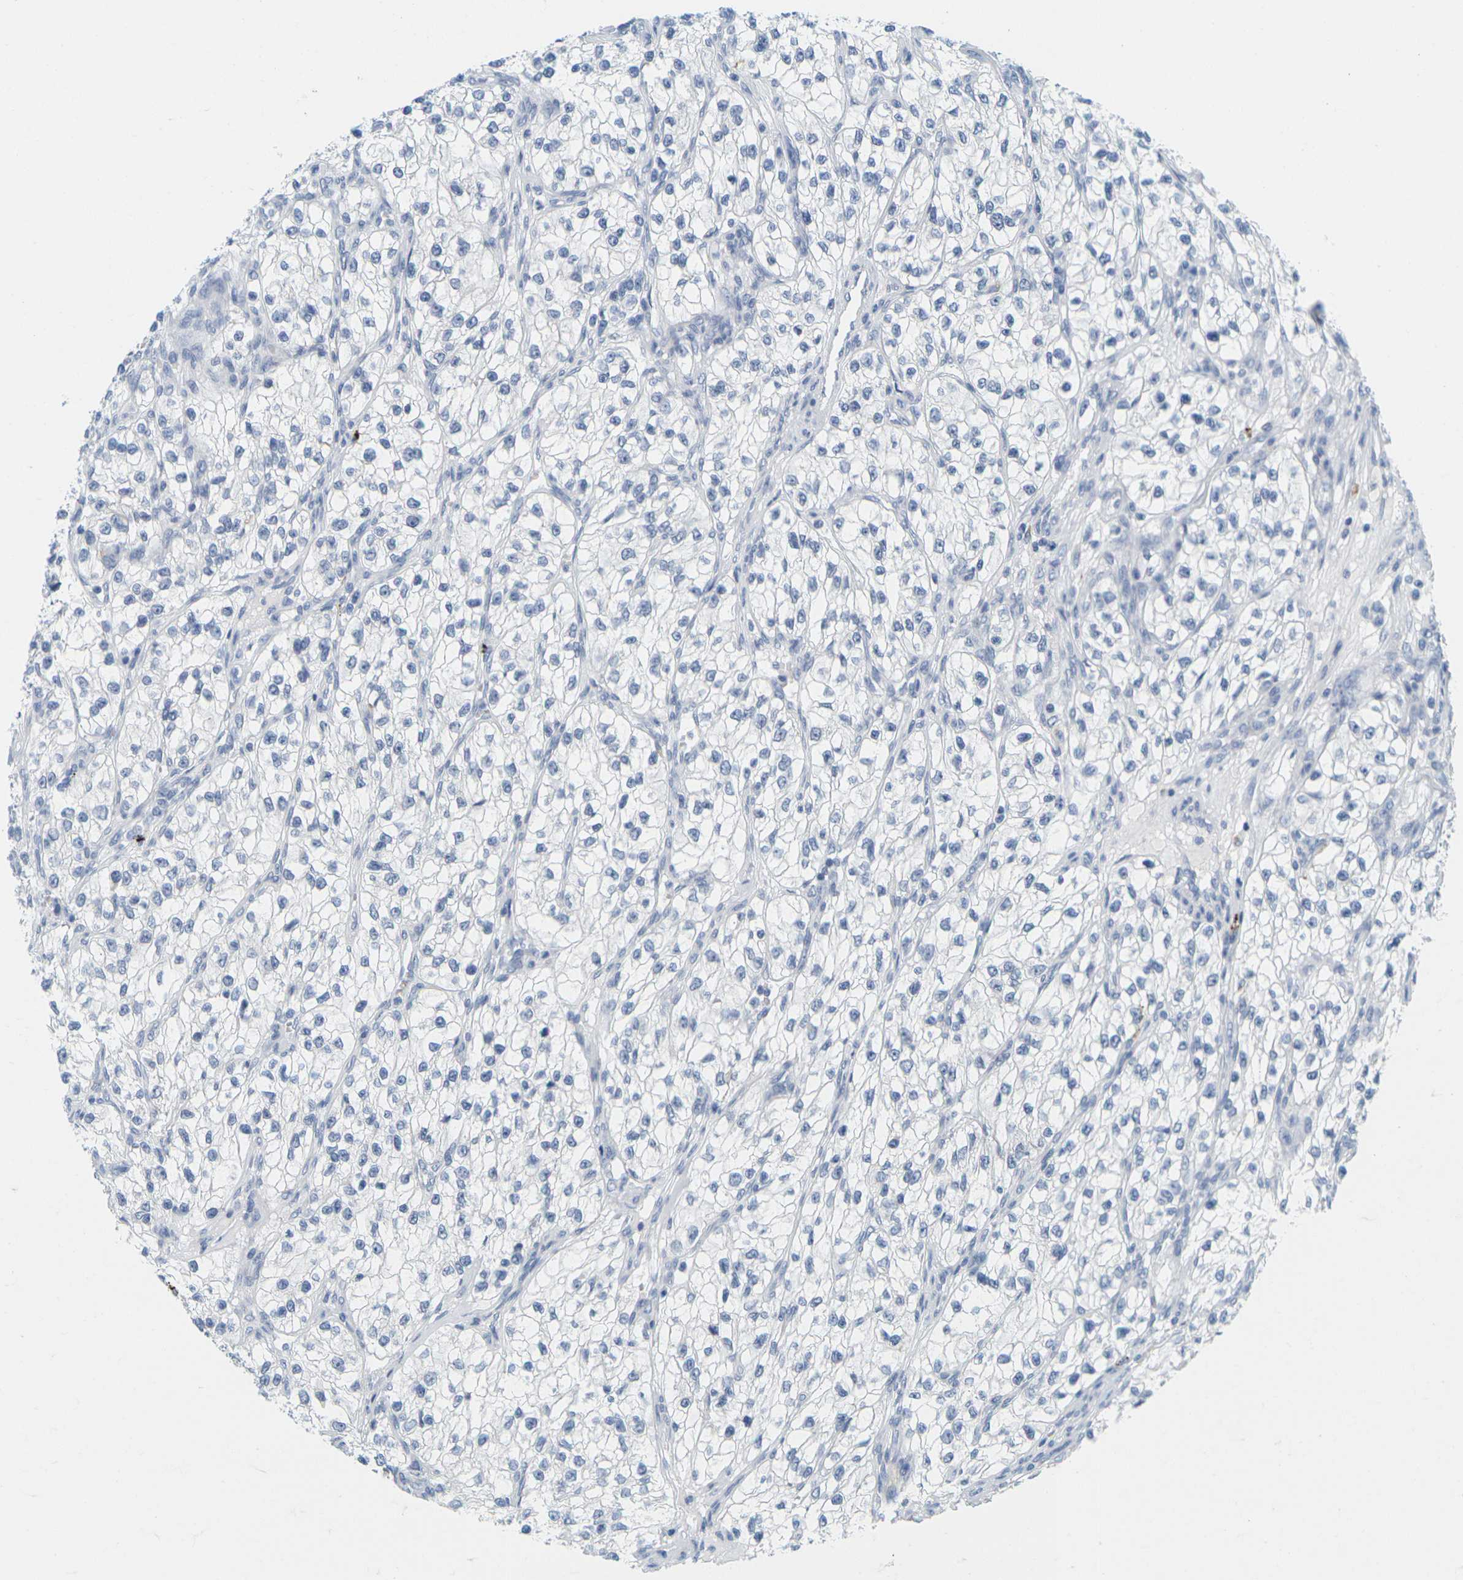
{"staining": {"intensity": "negative", "quantity": "none", "location": "none"}, "tissue": "renal cancer", "cell_type": "Tumor cells", "image_type": "cancer", "snomed": [{"axis": "morphology", "description": "Adenocarcinoma, NOS"}, {"axis": "topography", "description": "Kidney"}], "caption": "Renal cancer (adenocarcinoma) was stained to show a protein in brown. There is no significant expression in tumor cells.", "gene": "HLA-DOB", "patient": {"sex": "female", "age": 57}}